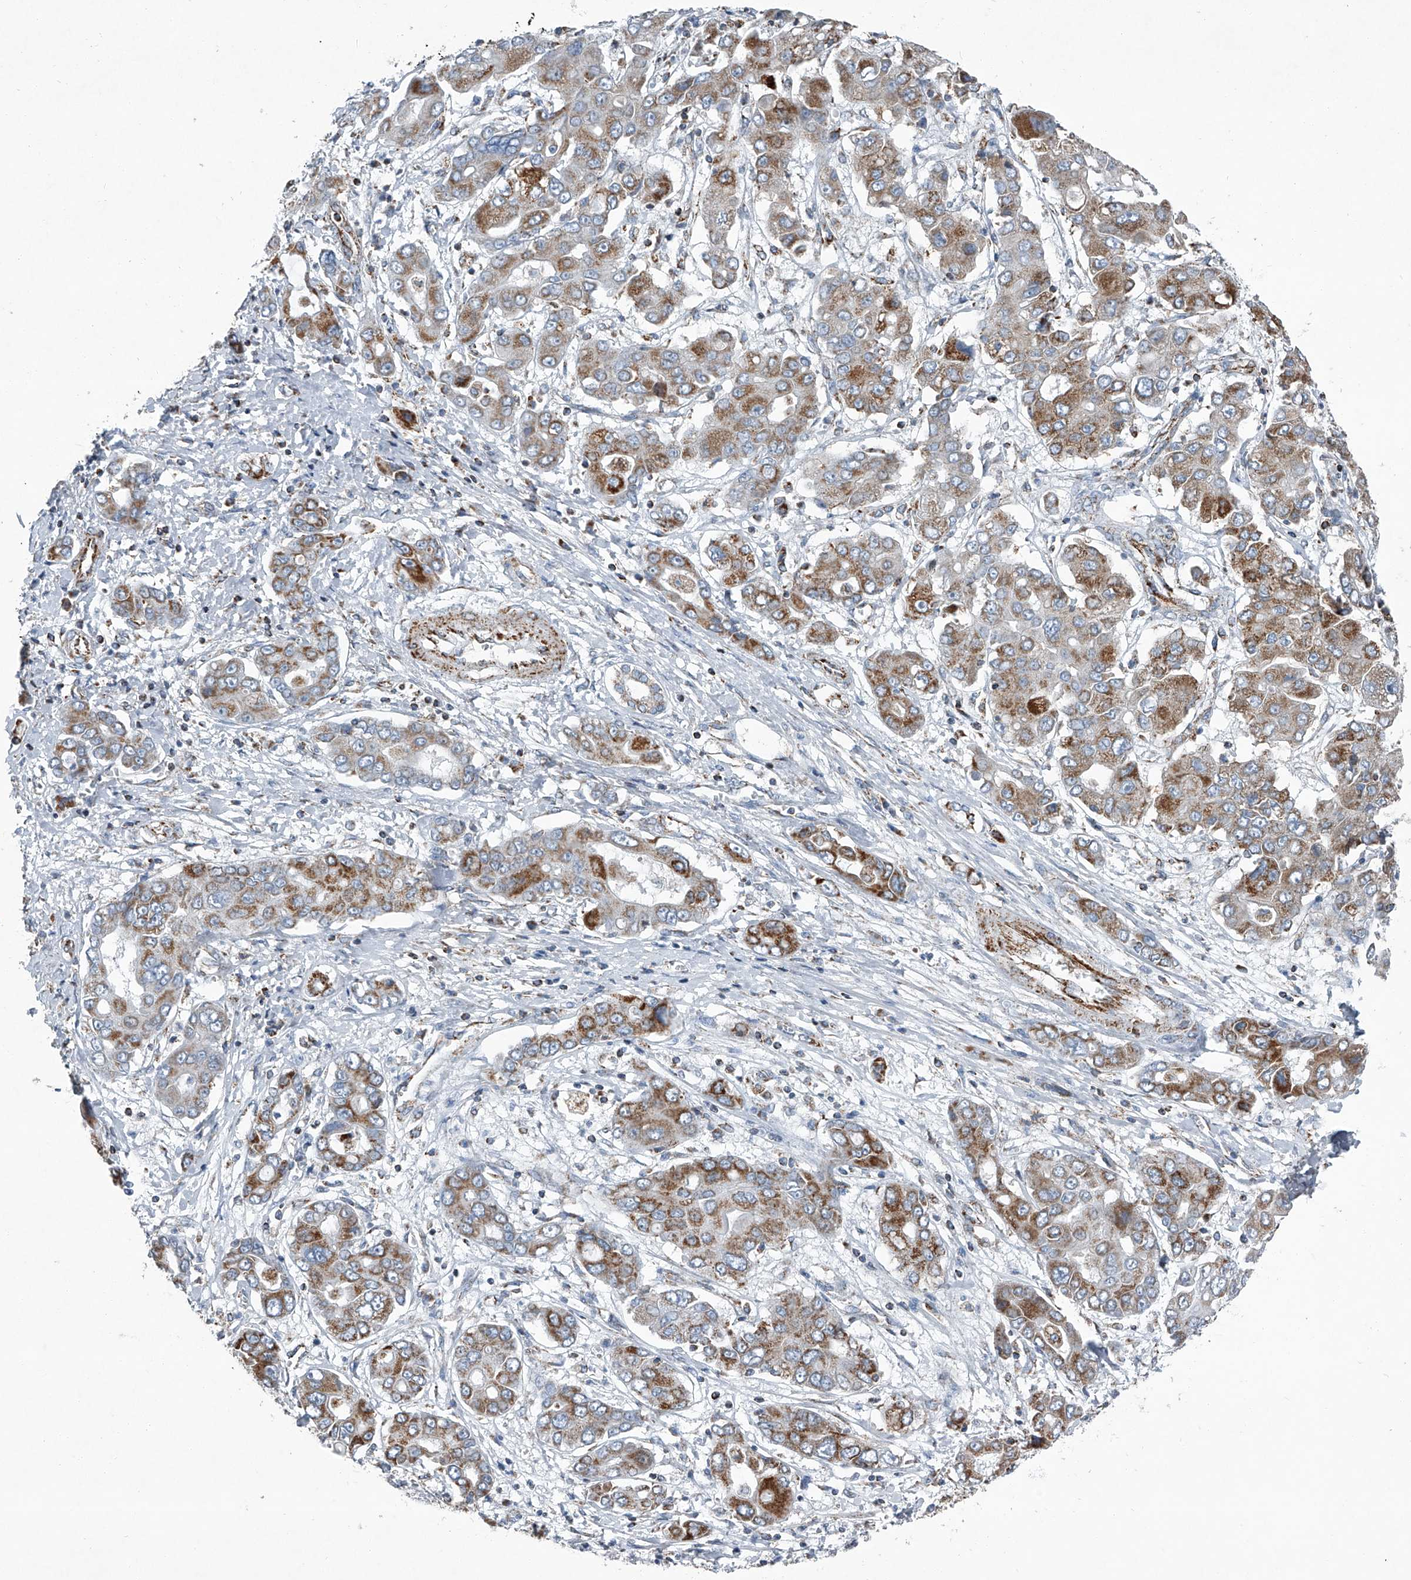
{"staining": {"intensity": "moderate", "quantity": ">75%", "location": "cytoplasmic/membranous"}, "tissue": "liver cancer", "cell_type": "Tumor cells", "image_type": "cancer", "snomed": [{"axis": "morphology", "description": "Cholangiocarcinoma"}, {"axis": "topography", "description": "Liver"}], "caption": "Liver cancer stained with DAB (3,3'-diaminobenzidine) immunohistochemistry (IHC) shows medium levels of moderate cytoplasmic/membranous staining in about >75% of tumor cells. (IHC, brightfield microscopy, high magnification).", "gene": "CHRNA7", "patient": {"sex": "male", "age": 67}}